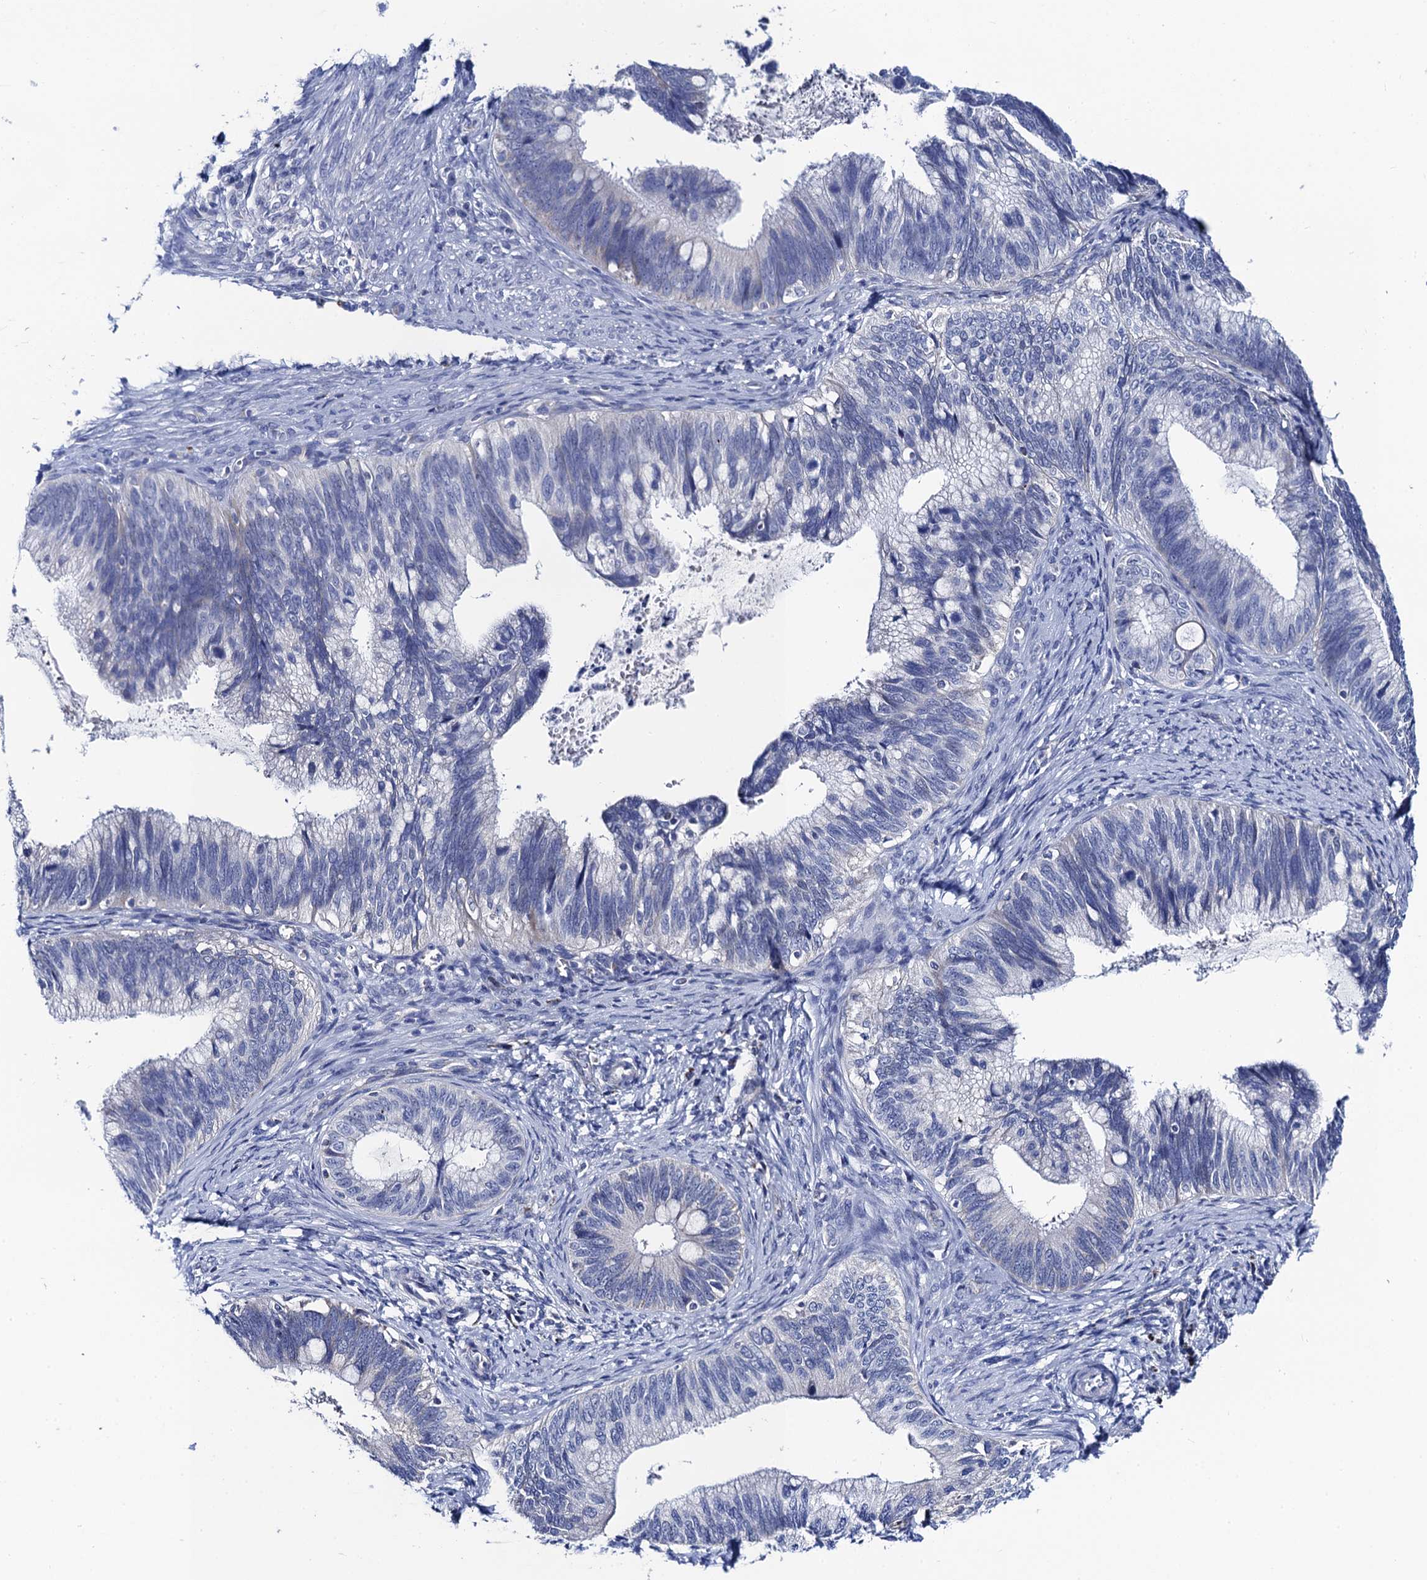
{"staining": {"intensity": "negative", "quantity": "none", "location": "none"}, "tissue": "cervical cancer", "cell_type": "Tumor cells", "image_type": "cancer", "snomed": [{"axis": "morphology", "description": "Adenocarcinoma, NOS"}, {"axis": "topography", "description": "Cervix"}], "caption": "High magnification brightfield microscopy of cervical cancer (adenocarcinoma) stained with DAB (brown) and counterstained with hematoxylin (blue): tumor cells show no significant positivity. (Brightfield microscopy of DAB (3,3'-diaminobenzidine) immunohistochemistry (IHC) at high magnification).", "gene": "ACADSB", "patient": {"sex": "female", "age": 42}}